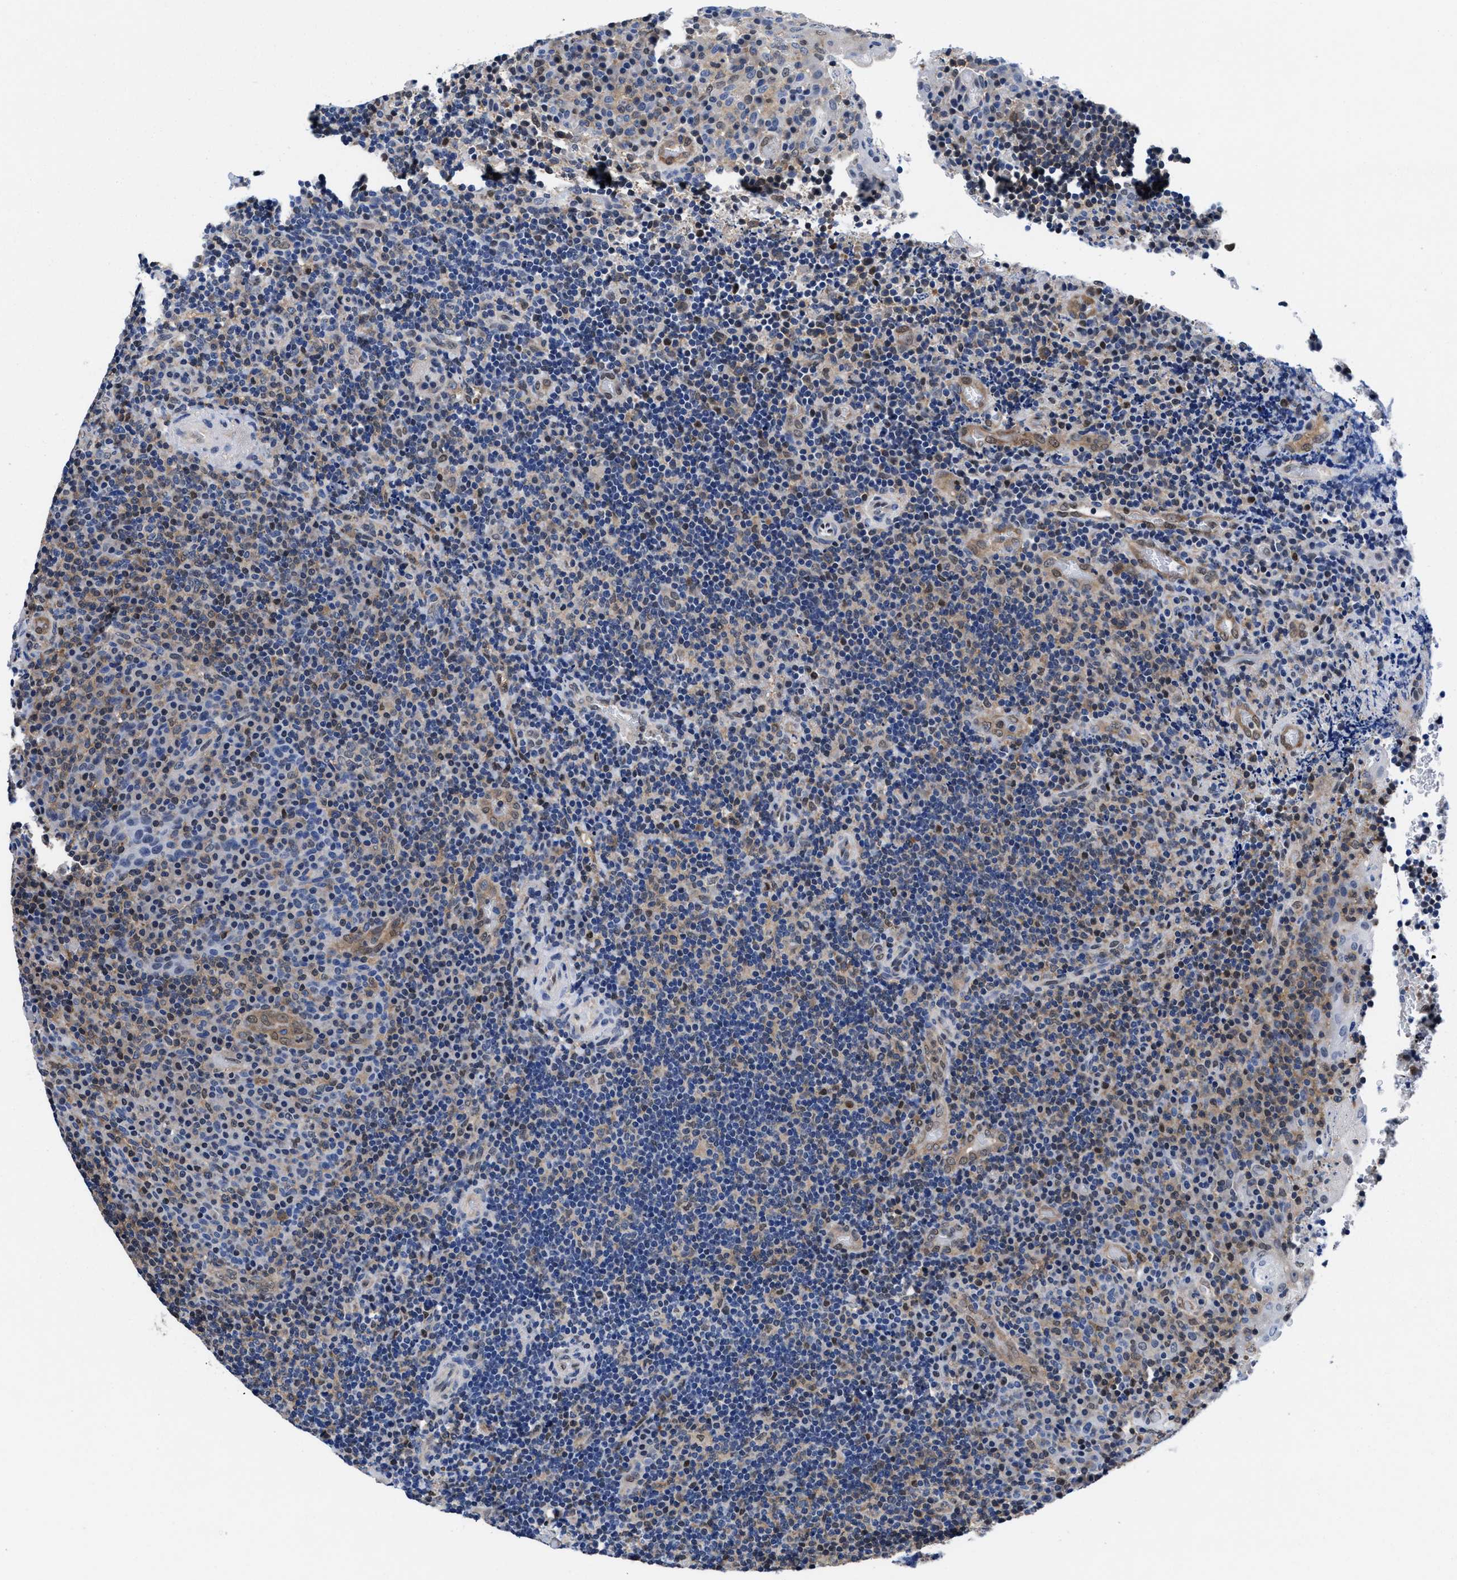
{"staining": {"intensity": "weak", "quantity": "<25%", "location": "cytoplasmic/membranous,nuclear"}, "tissue": "lymphoma", "cell_type": "Tumor cells", "image_type": "cancer", "snomed": [{"axis": "morphology", "description": "Malignant lymphoma, non-Hodgkin's type, High grade"}, {"axis": "topography", "description": "Tonsil"}], "caption": "There is no significant expression in tumor cells of lymphoma.", "gene": "ACLY", "patient": {"sex": "female", "age": 36}}